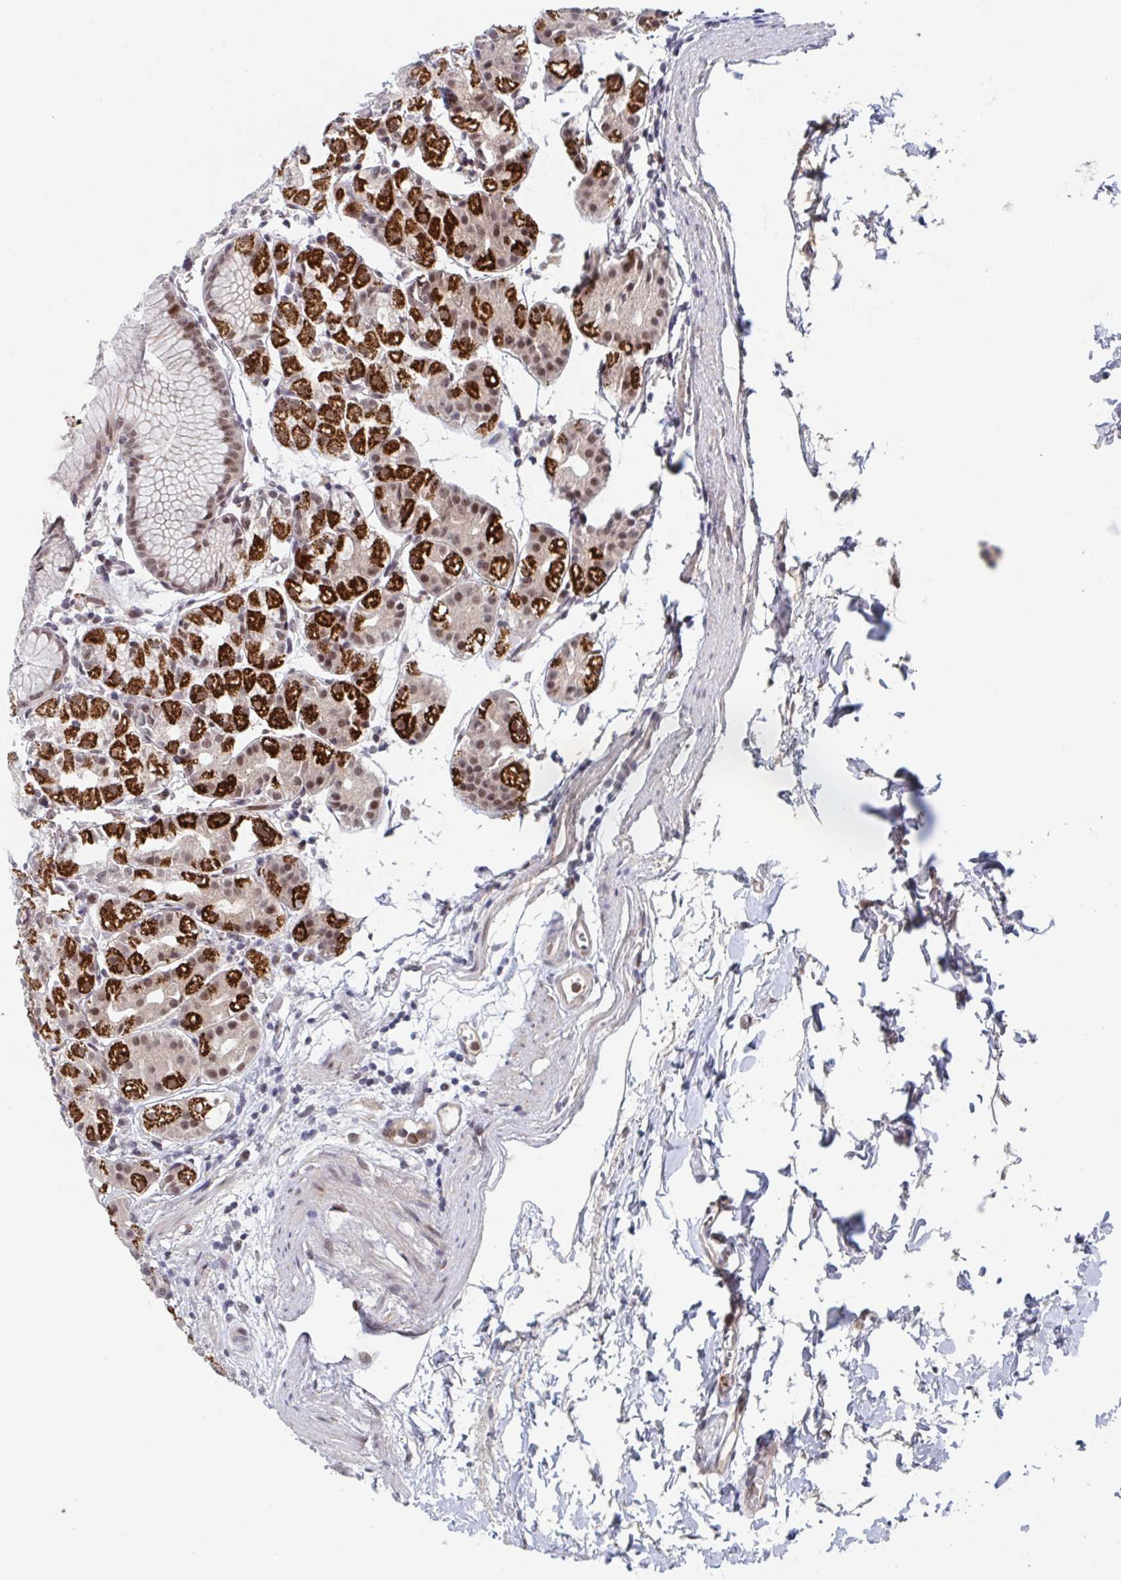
{"staining": {"intensity": "strong", "quantity": "25%-75%", "location": "cytoplasmic/membranous,nuclear"}, "tissue": "stomach", "cell_type": "Glandular cells", "image_type": "normal", "snomed": [{"axis": "morphology", "description": "Normal tissue, NOS"}, {"axis": "topography", "description": "Stomach"}], "caption": "Immunohistochemical staining of unremarkable human stomach reveals strong cytoplasmic/membranous,nuclear protein staining in approximately 25%-75% of glandular cells. (Stains: DAB (3,3'-diaminobenzidine) in brown, nuclei in blue, Microscopy: brightfield microscopy at high magnification).", "gene": "RNF212", "patient": {"sex": "female", "age": 57}}